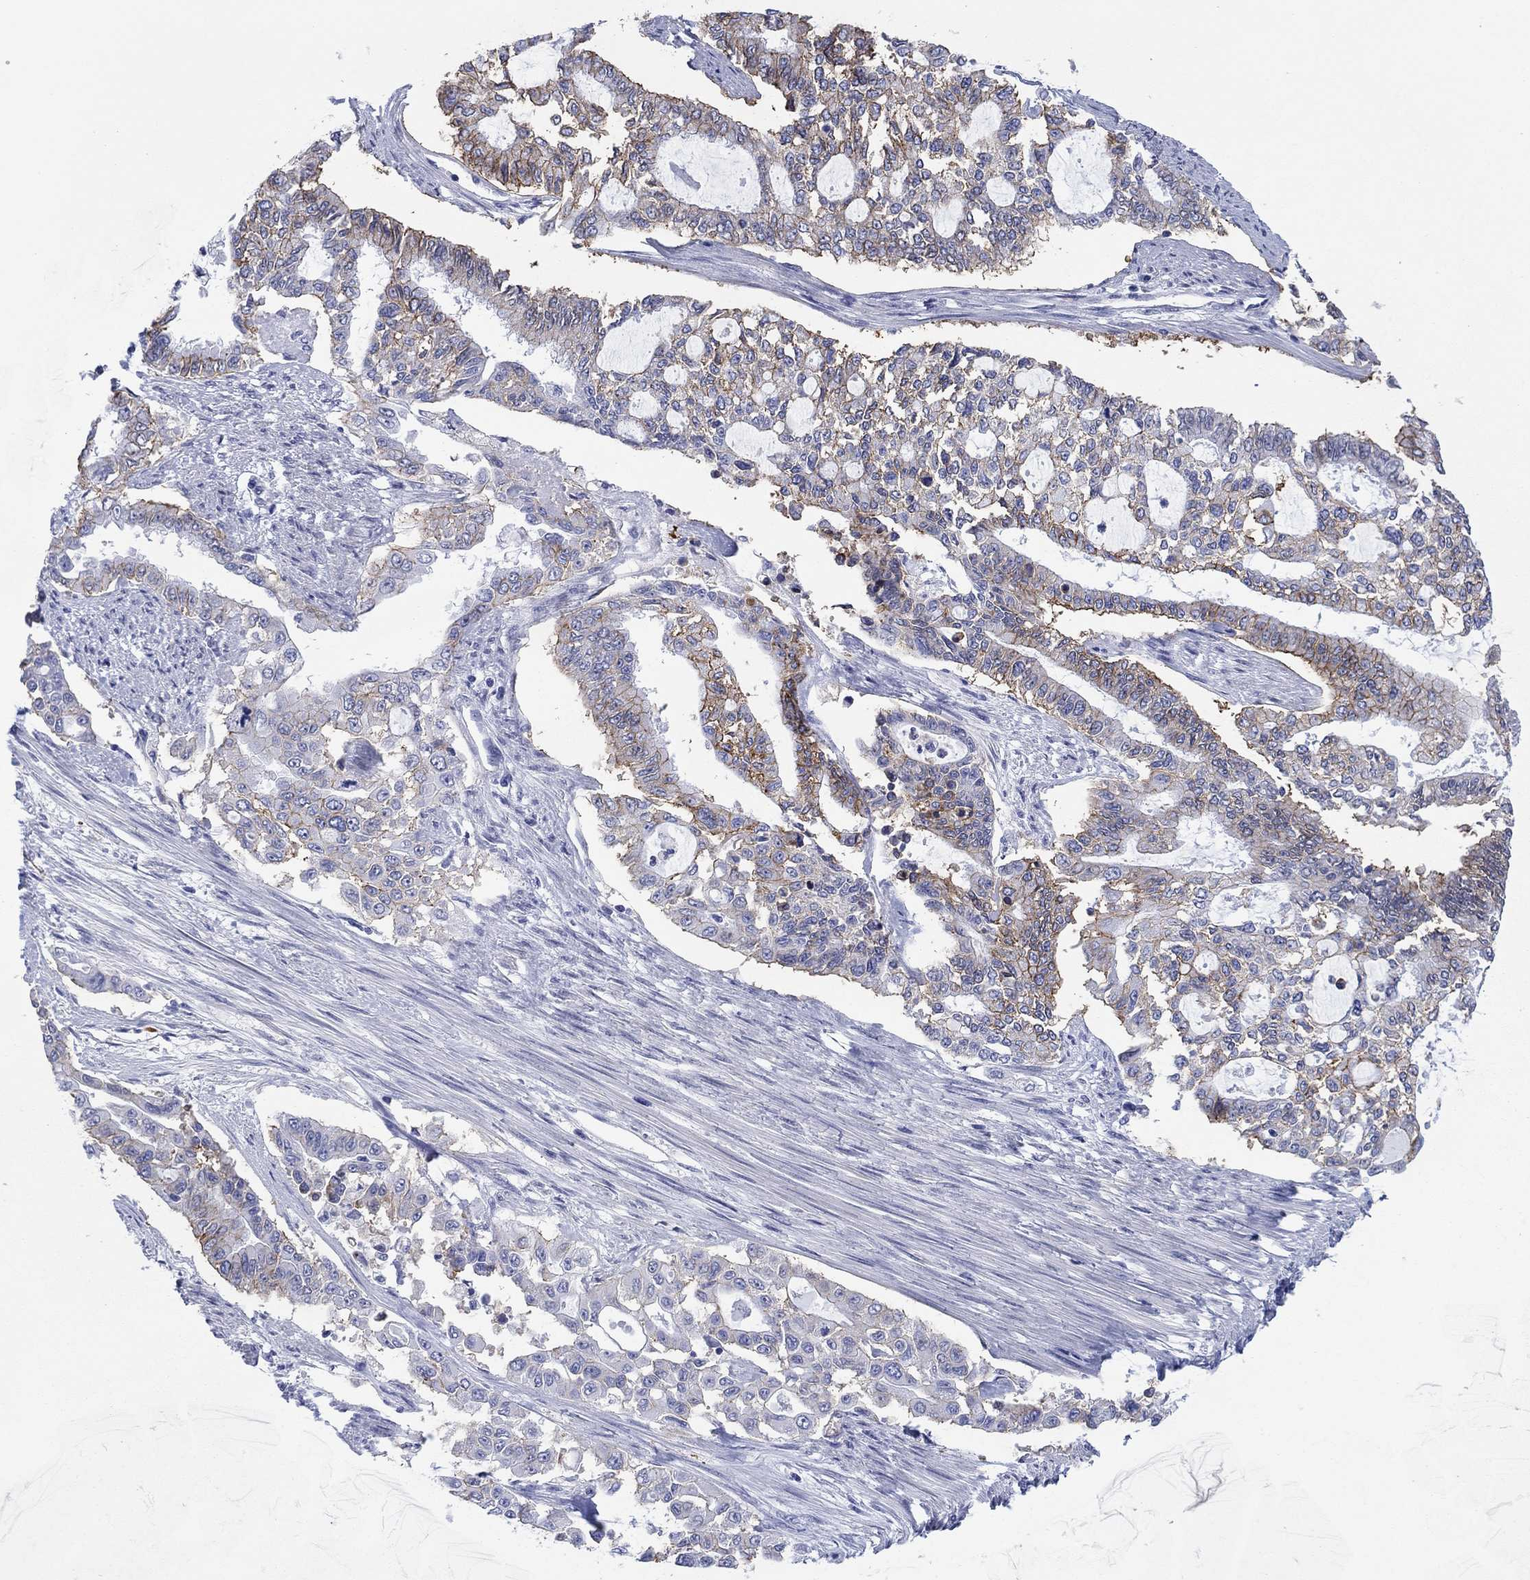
{"staining": {"intensity": "strong", "quantity": "<25%", "location": "cytoplasmic/membranous"}, "tissue": "endometrial cancer", "cell_type": "Tumor cells", "image_type": "cancer", "snomed": [{"axis": "morphology", "description": "Adenocarcinoma, NOS"}, {"axis": "topography", "description": "Uterus"}], "caption": "A high-resolution photomicrograph shows immunohistochemistry (IHC) staining of endometrial cancer (adenocarcinoma), which demonstrates strong cytoplasmic/membranous positivity in about <25% of tumor cells. (DAB IHC, brown staining for protein, blue staining for nuclei).", "gene": "ATP1B1", "patient": {"sex": "female", "age": 59}}